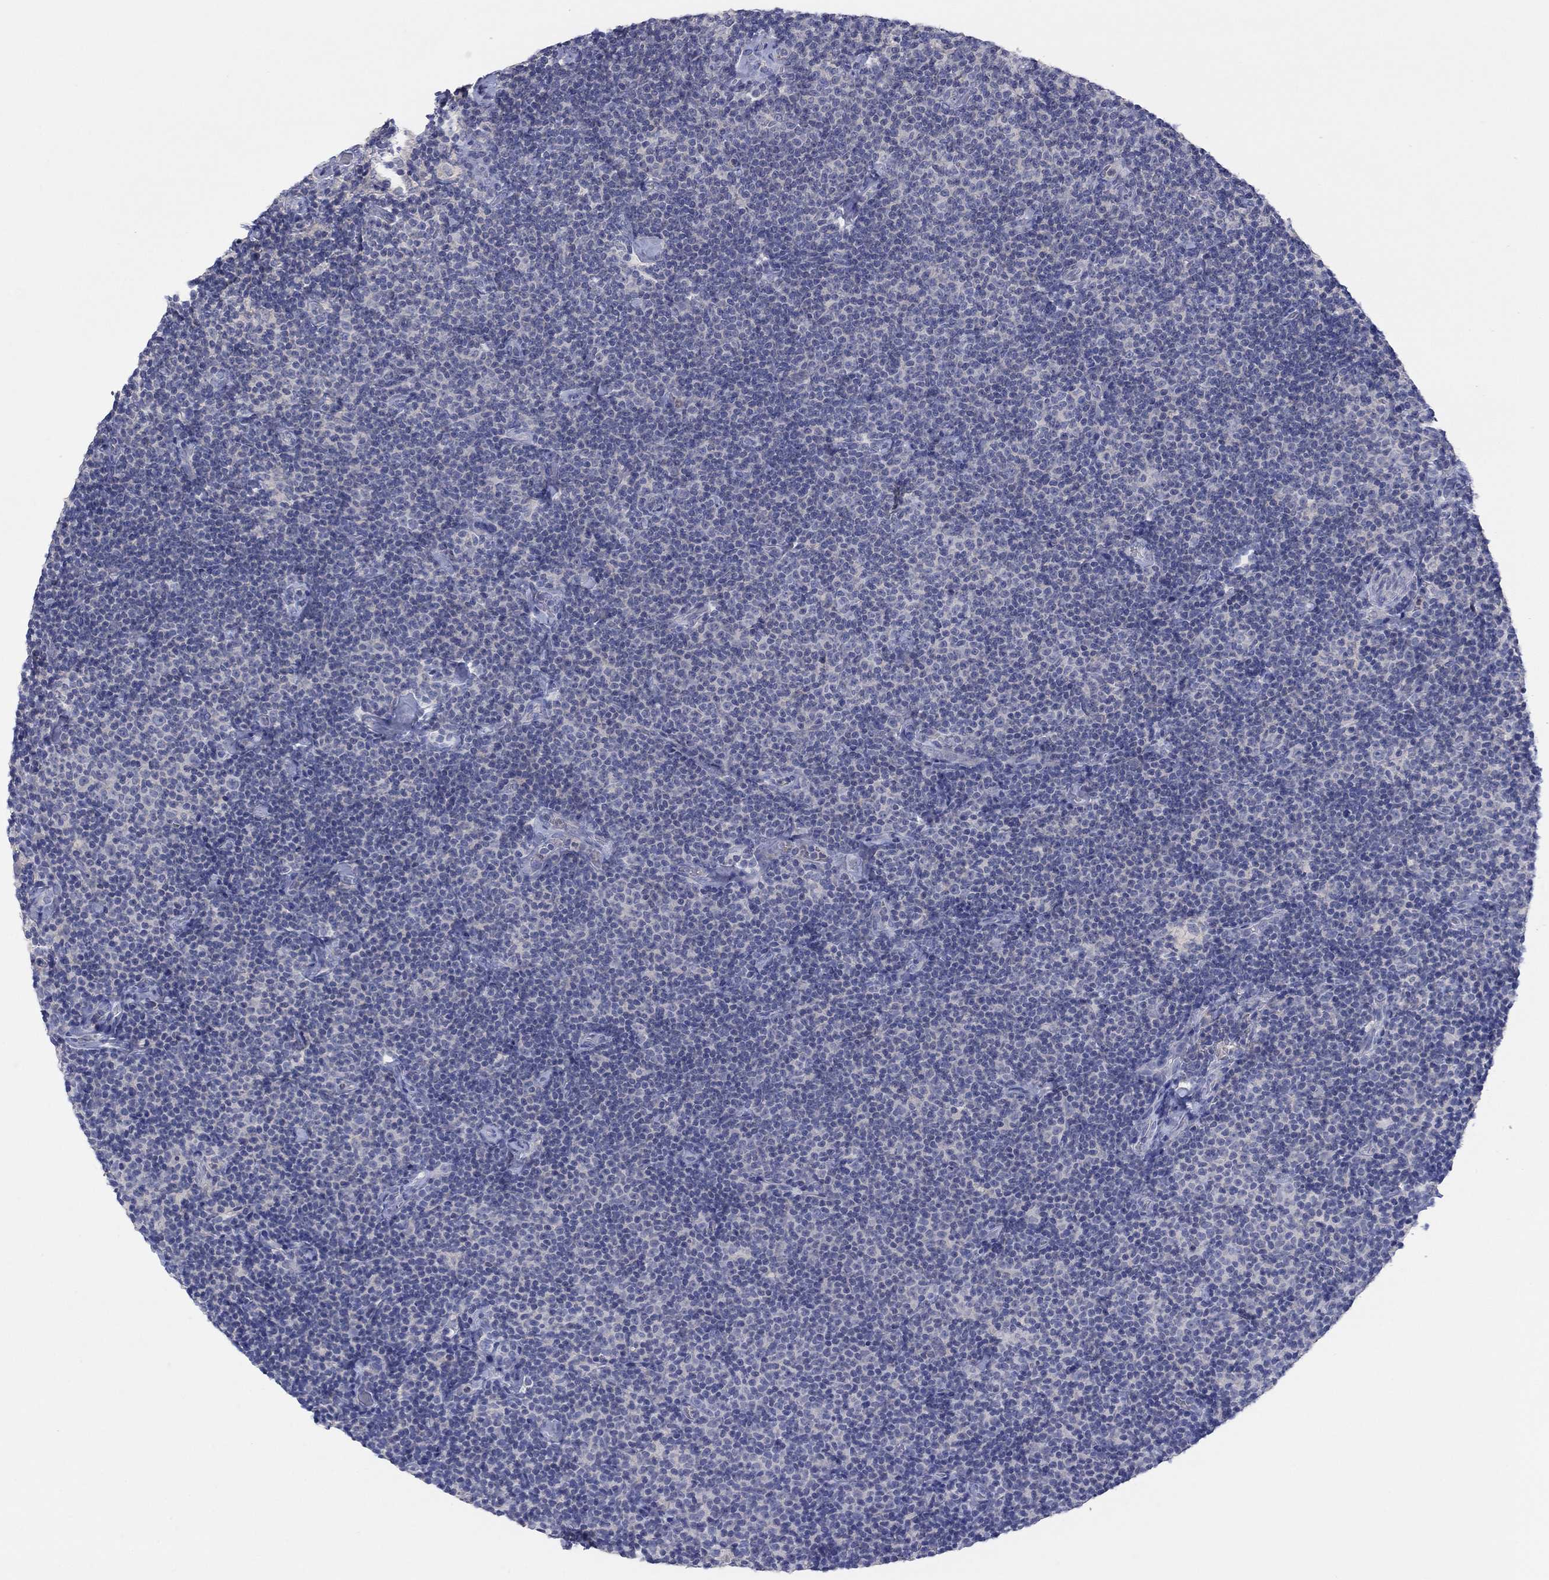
{"staining": {"intensity": "negative", "quantity": "none", "location": "none"}, "tissue": "lymphoma", "cell_type": "Tumor cells", "image_type": "cancer", "snomed": [{"axis": "morphology", "description": "Malignant lymphoma, non-Hodgkin's type, Low grade"}, {"axis": "topography", "description": "Lymph node"}], "caption": "The IHC photomicrograph has no significant expression in tumor cells of malignant lymphoma, non-Hodgkin's type (low-grade) tissue.", "gene": "FER1L6", "patient": {"sex": "male", "age": 81}}